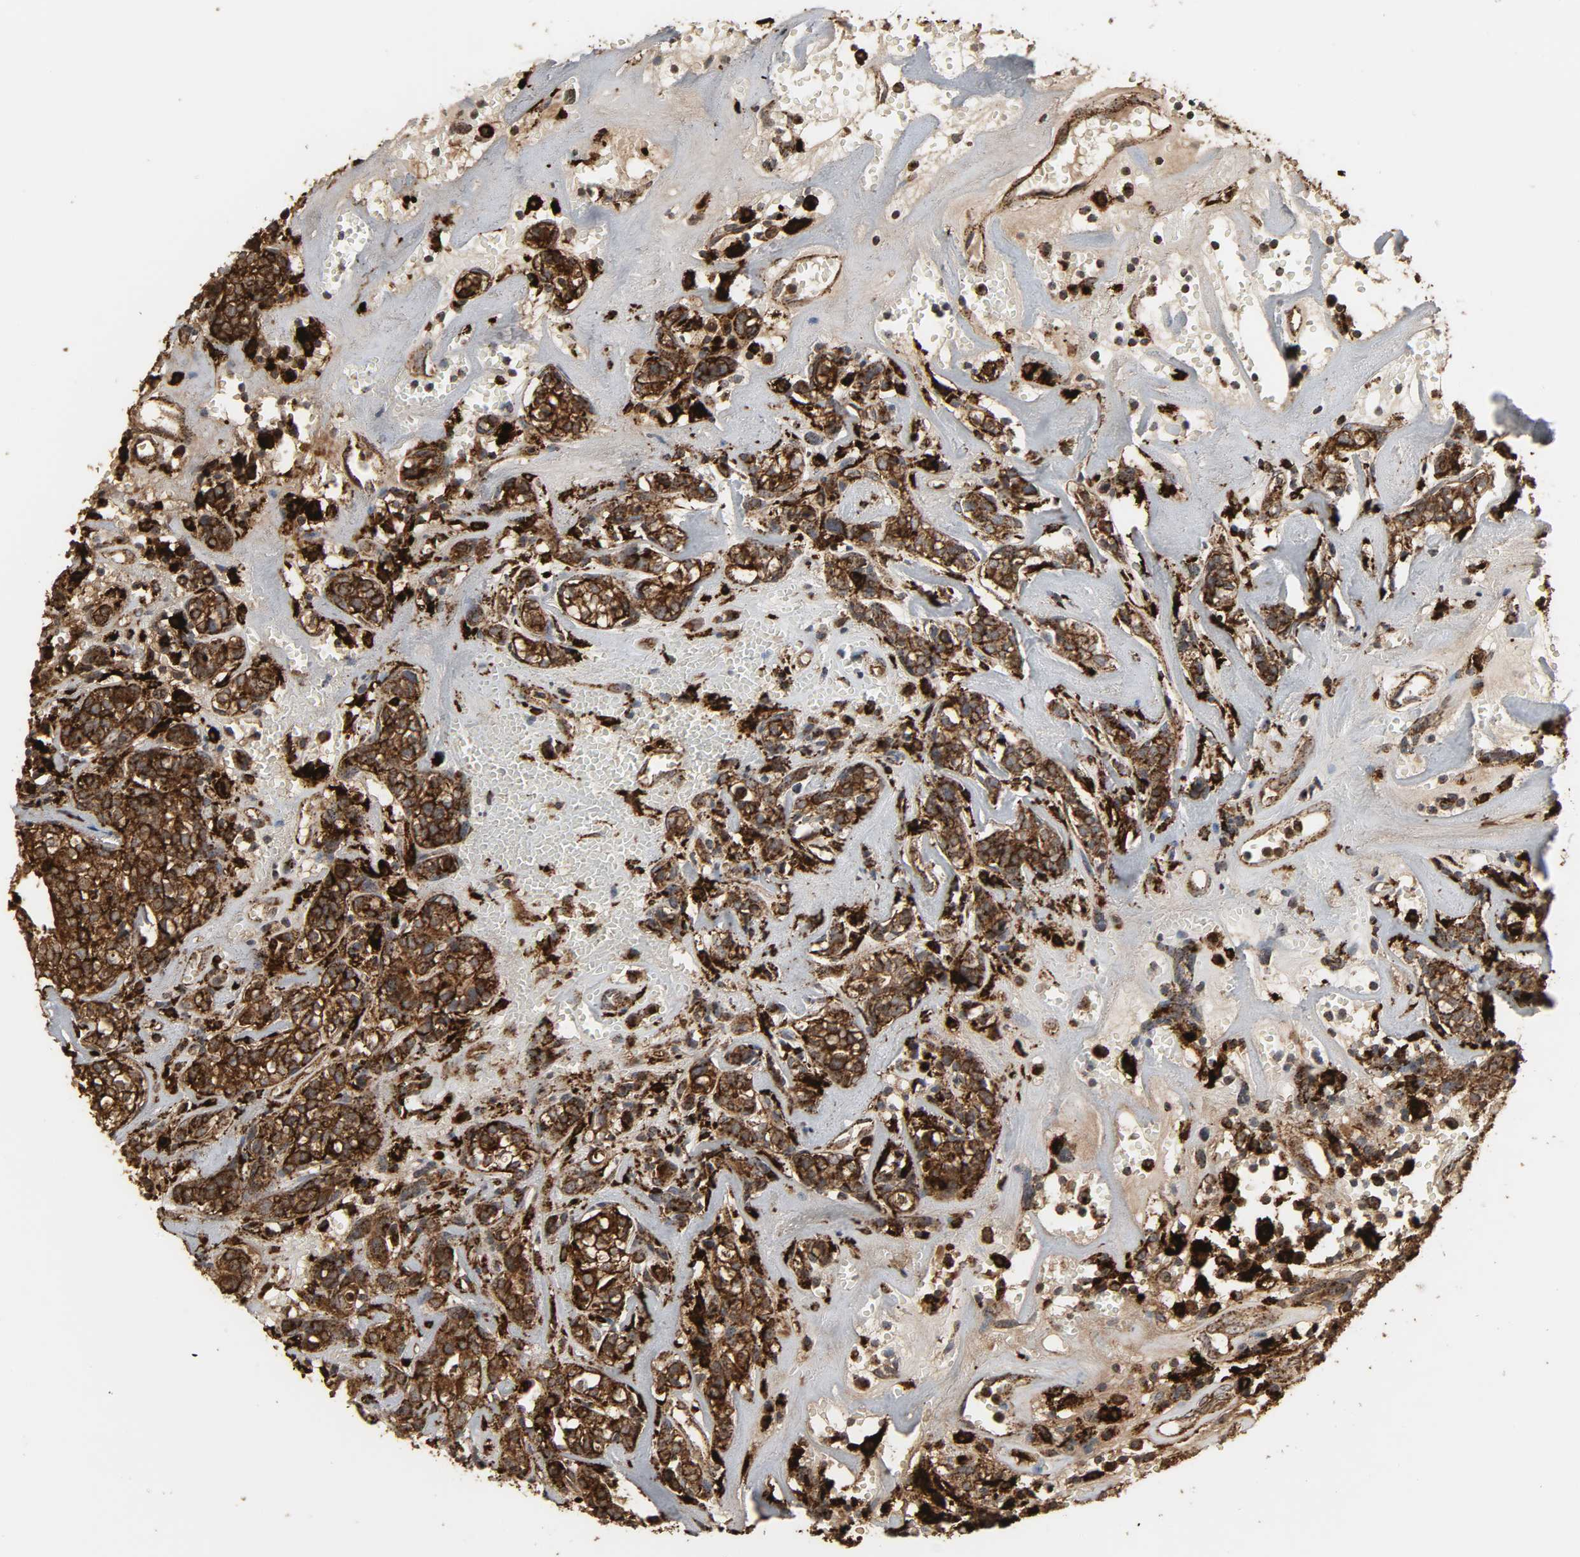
{"staining": {"intensity": "strong", "quantity": ">75%", "location": "cytoplasmic/membranous"}, "tissue": "head and neck cancer", "cell_type": "Tumor cells", "image_type": "cancer", "snomed": [{"axis": "morphology", "description": "Adenocarcinoma, NOS"}, {"axis": "topography", "description": "Salivary gland"}, {"axis": "topography", "description": "Head-Neck"}], "caption": "Immunohistochemistry (DAB) staining of human head and neck adenocarcinoma shows strong cytoplasmic/membranous protein positivity in approximately >75% of tumor cells. (IHC, brightfield microscopy, high magnification).", "gene": "PSAP", "patient": {"sex": "female", "age": 65}}